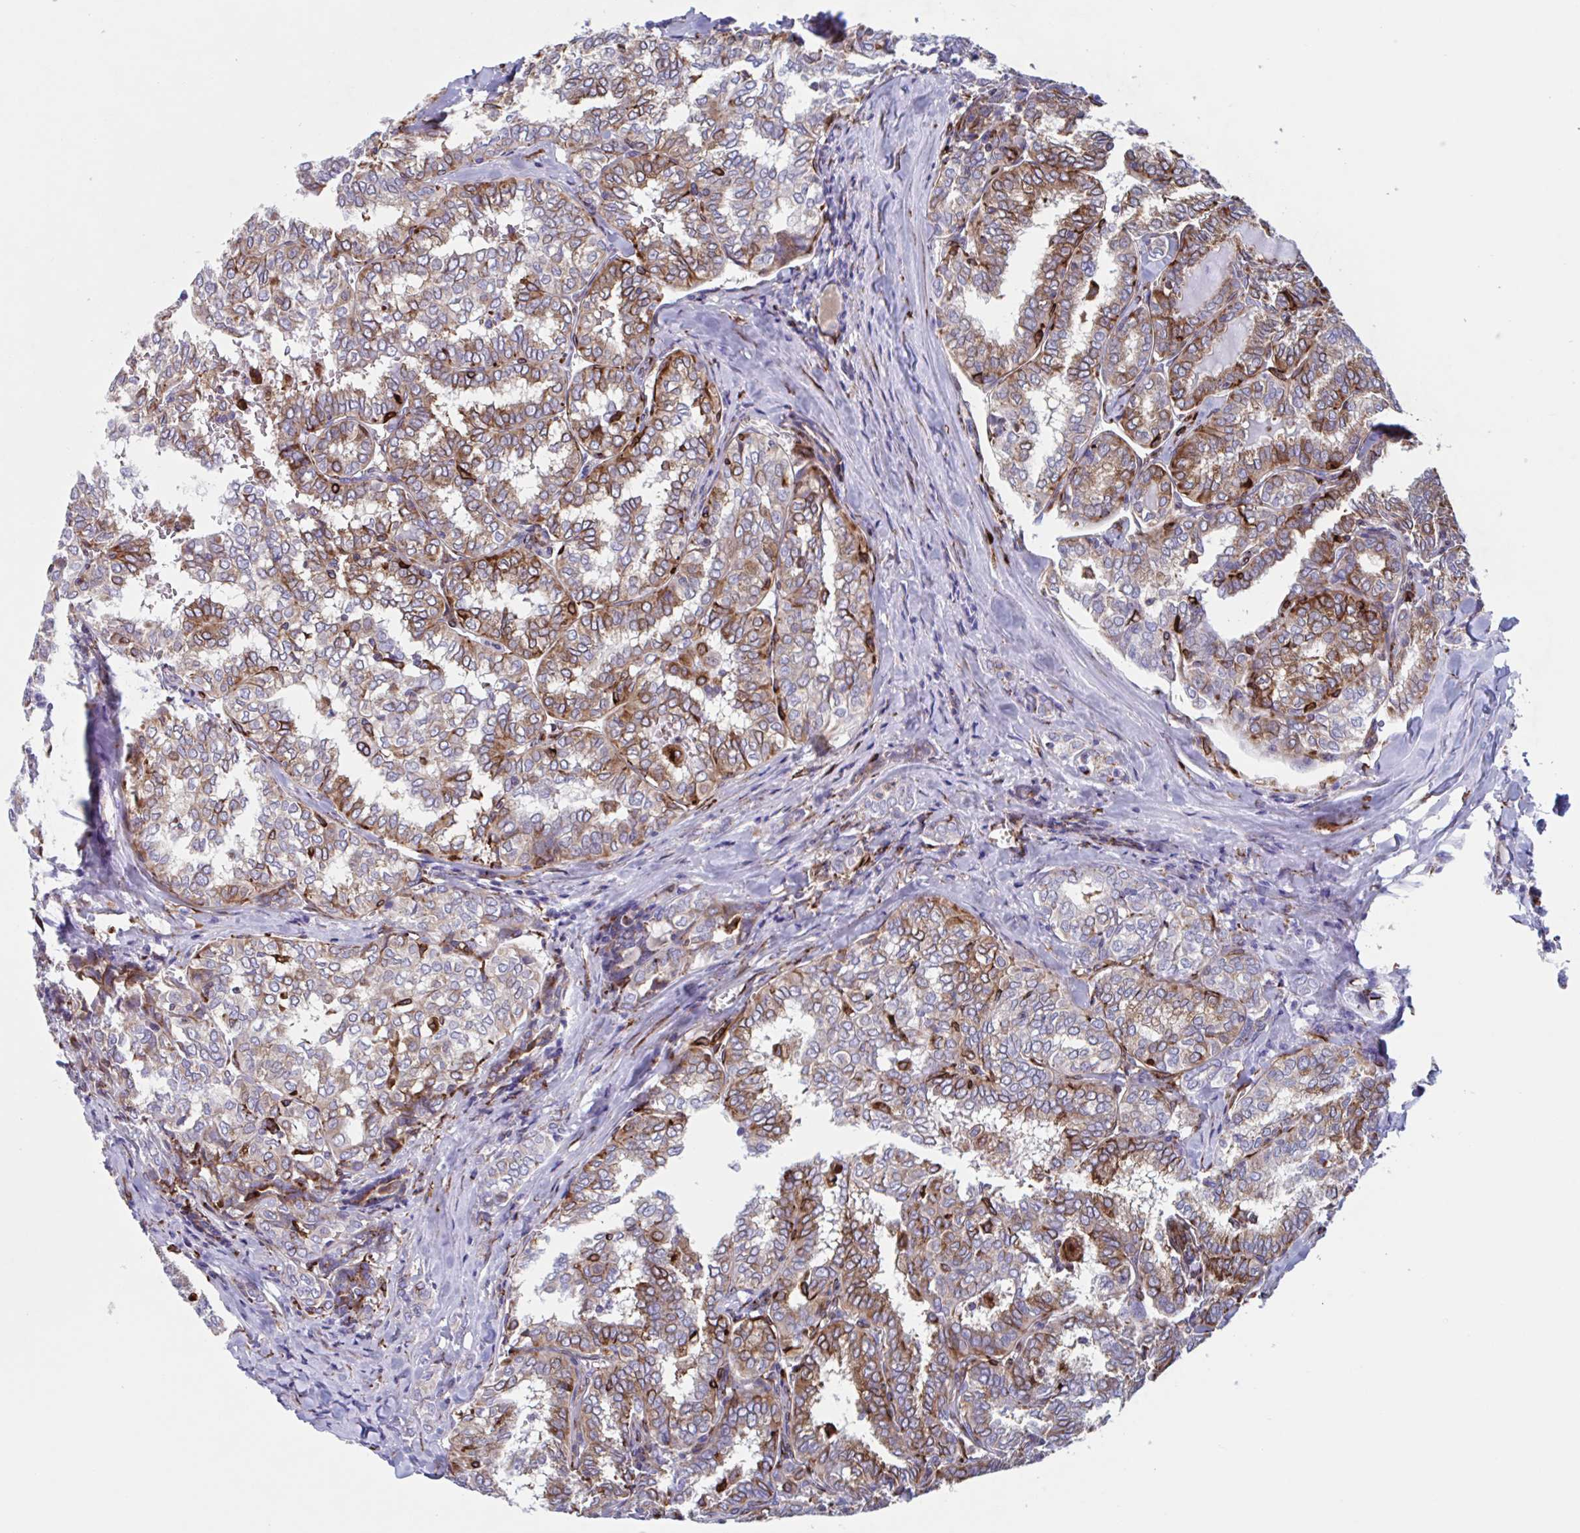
{"staining": {"intensity": "moderate", "quantity": ">75%", "location": "cytoplasmic/membranous"}, "tissue": "thyroid cancer", "cell_type": "Tumor cells", "image_type": "cancer", "snomed": [{"axis": "morphology", "description": "Papillary adenocarcinoma, NOS"}, {"axis": "topography", "description": "Thyroid gland"}], "caption": "The photomicrograph reveals staining of thyroid cancer, revealing moderate cytoplasmic/membranous protein expression (brown color) within tumor cells.", "gene": "RFK", "patient": {"sex": "female", "age": 30}}